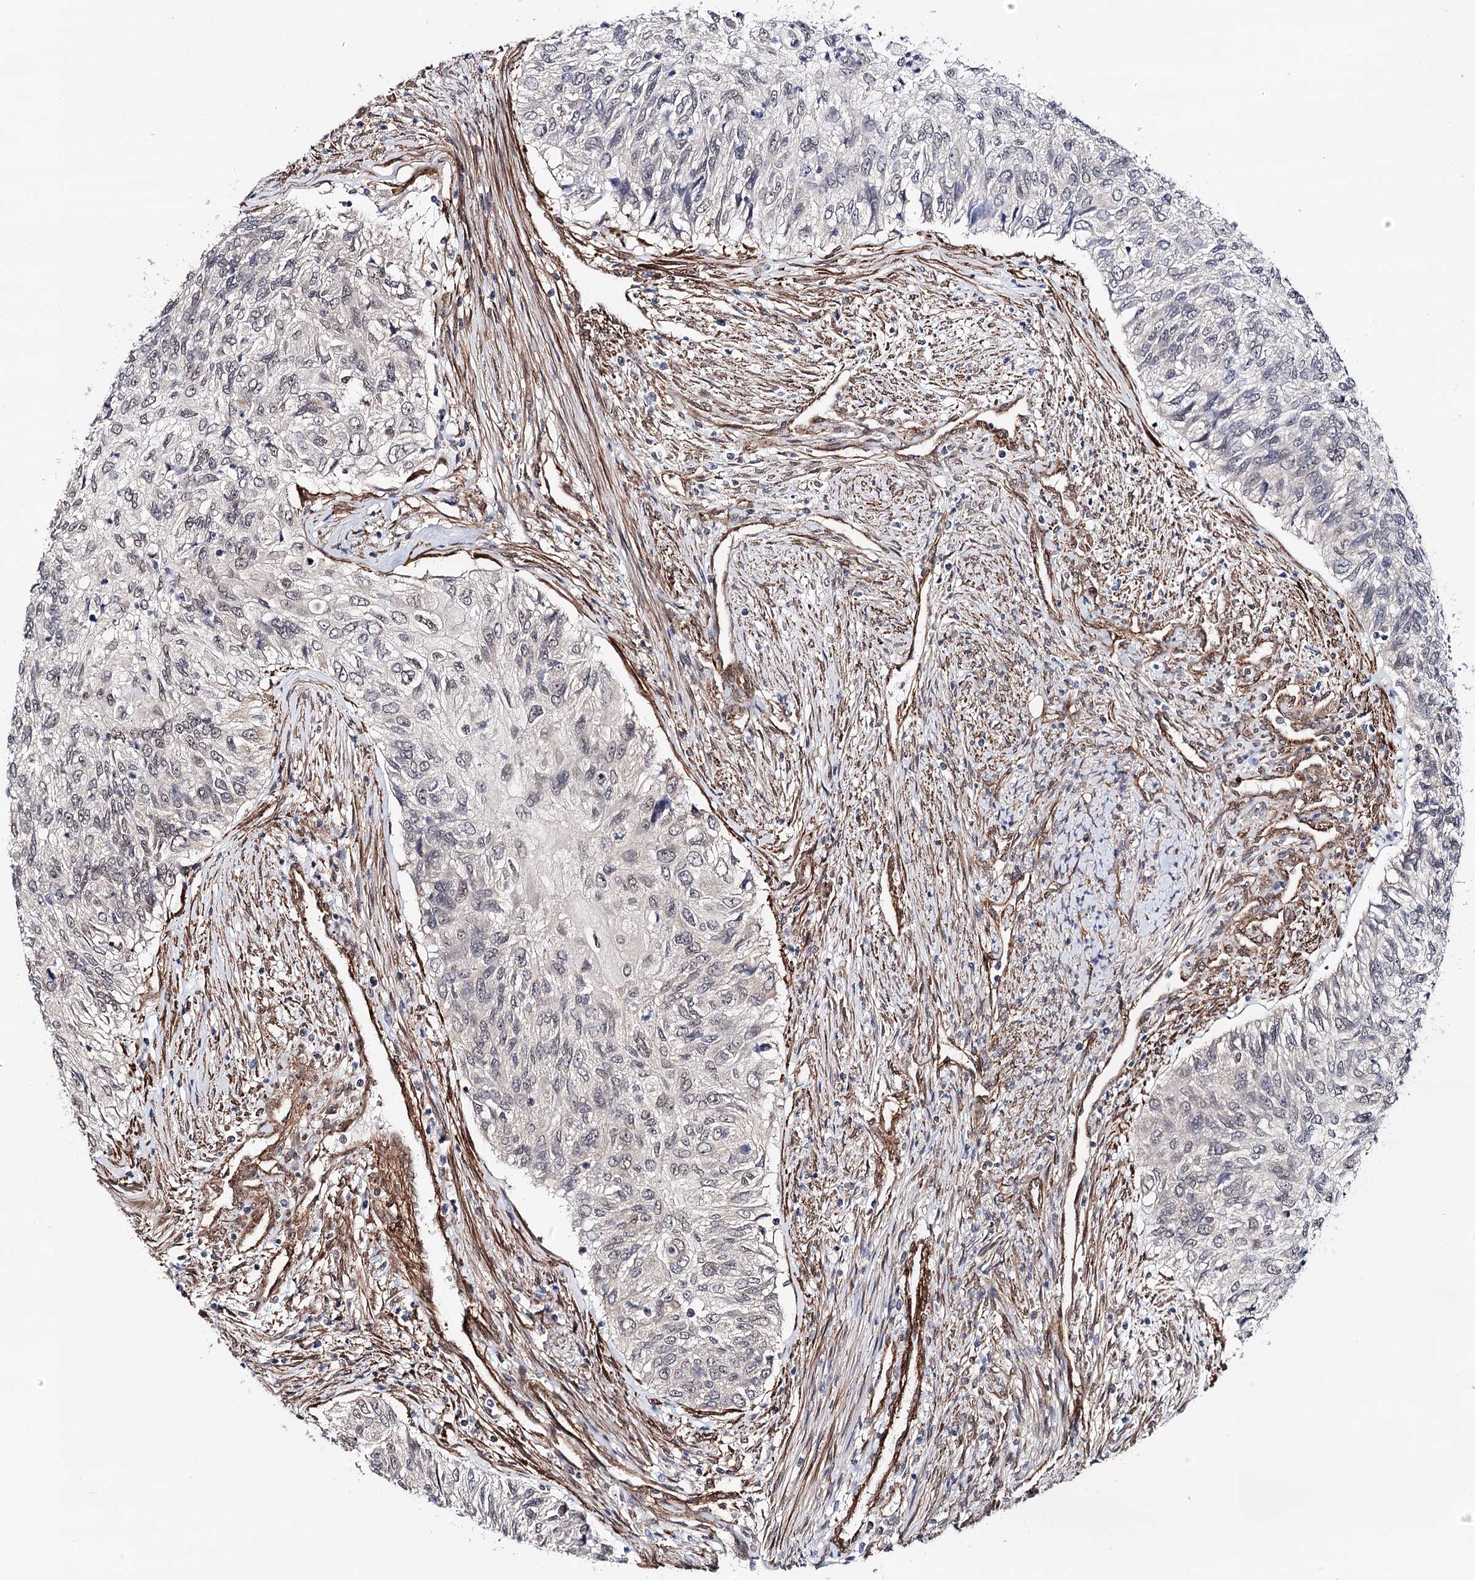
{"staining": {"intensity": "negative", "quantity": "none", "location": "none"}, "tissue": "urothelial cancer", "cell_type": "Tumor cells", "image_type": "cancer", "snomed": [{"axis": "morphology", "description": "Urothelial carcinoma, High grade"}, {"axis": "topography", "description": "Urinary bladder"}], "caption": "An immunohistochemistry (IHC) micrograph of urothelial carcinoma (high-grade) is shown. There is no staining in tumor cells of urothelial carcinoma (high-grade).", "gene": "PPP2R5B", "patient": {"sex": "female", "age": 60}}